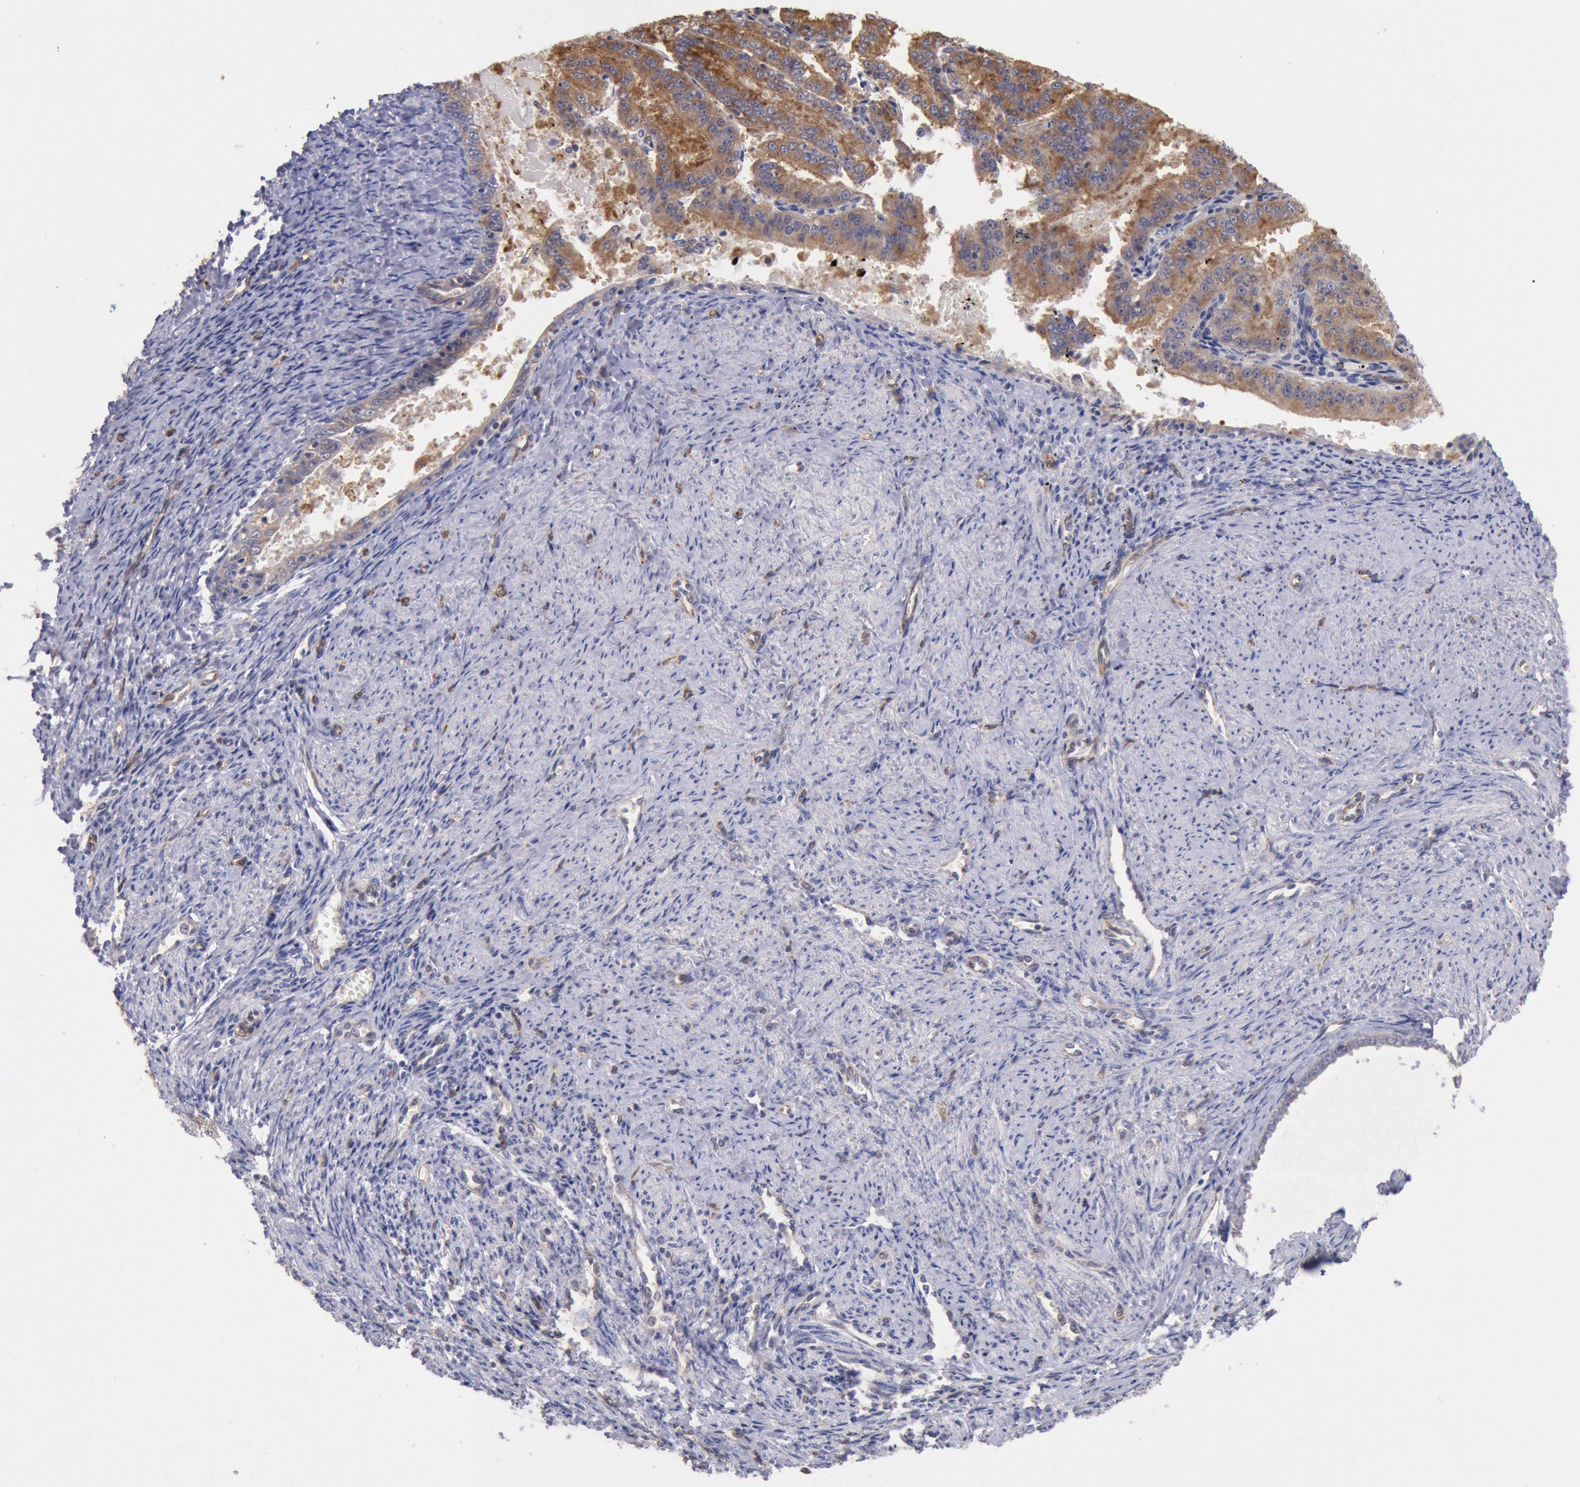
{"staining": {"intensity": "moderate", "quantity": ">75%", "location": "cytoplasmic/membranous"}, "tissue": "endometrial cancer", "cell_type": "Tumor cells", "image_type": "cancer", "snomed": [{"axis": "morphology", "description": "Adenocarcinoma, NOS"}, {"axis": "topography", "description": "Endometrium"}], "caption": "This is a histology image of immunohistochemistry staining of adenocarcinoma (endometrial), which shows moderate staining in the cytoplasmic/membranous of tumor cells.", "gene": "DRG1", "patient": {"sex": "female", "age": 66}}